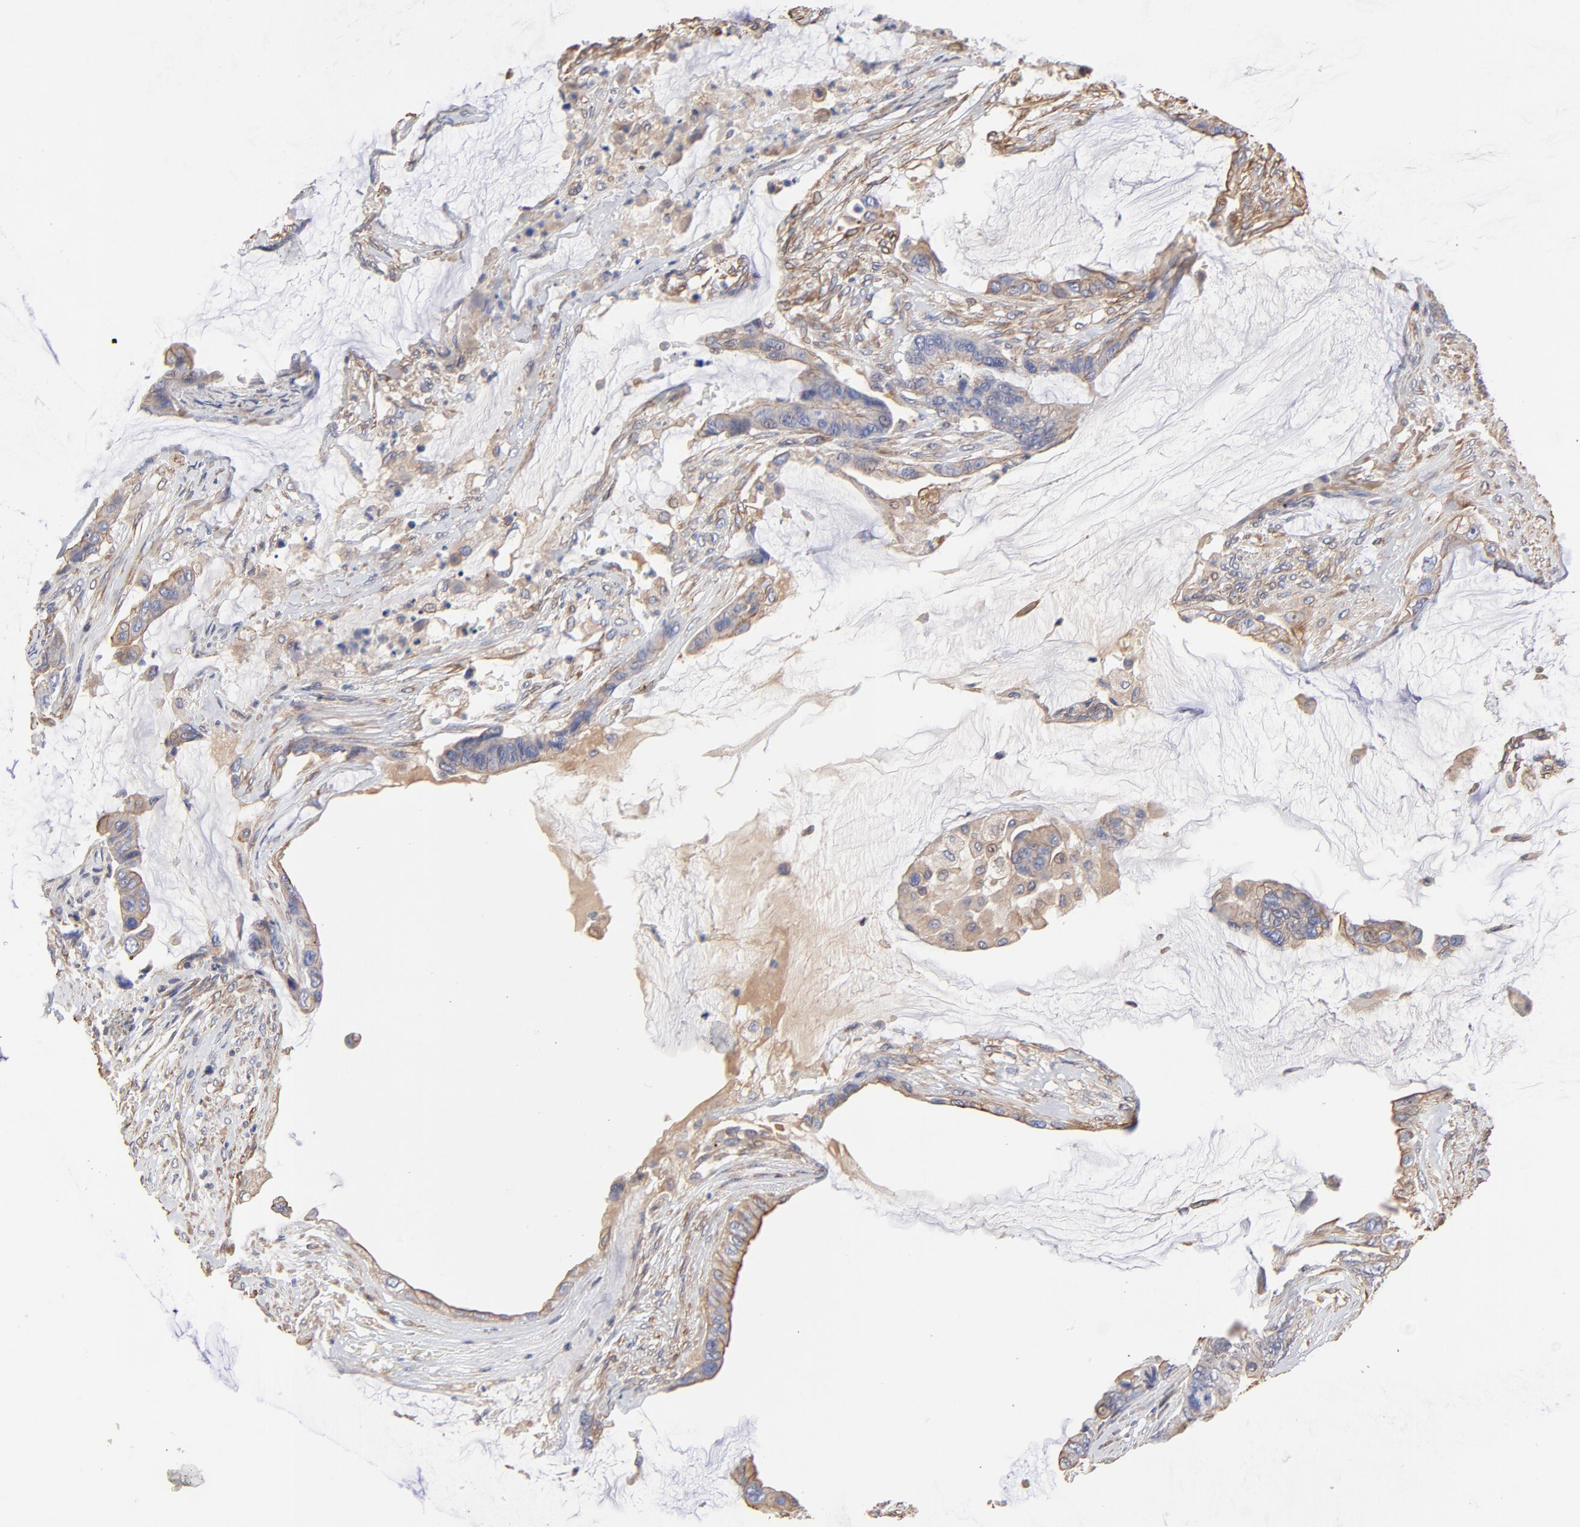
{"staining": {"intensity": "moderate", "quantity": ">75%", "location": "cytoplasmic/membranous"}, "tissue": "colorectal cancer", "cell_type": "Tumor cells", "image_type": "cancer", "snomed": [{"axis": "morphology", "description": "Adenocarcinoma, NOS"}, {"axis": "topography", "description": "Rectum"}], "caption": "Colorectal cancer was stained to show a protein in brown. There is medium levels of moderate cytoplasmic/membranous positivity in about >75% of tumor cells. (DAB (3,3'-diaminobenzidine) IHC, brown staining for protein, blue staining for nuclei).", "gene": "LRCH2", "patient": {"sex": "female", "age": 59}}